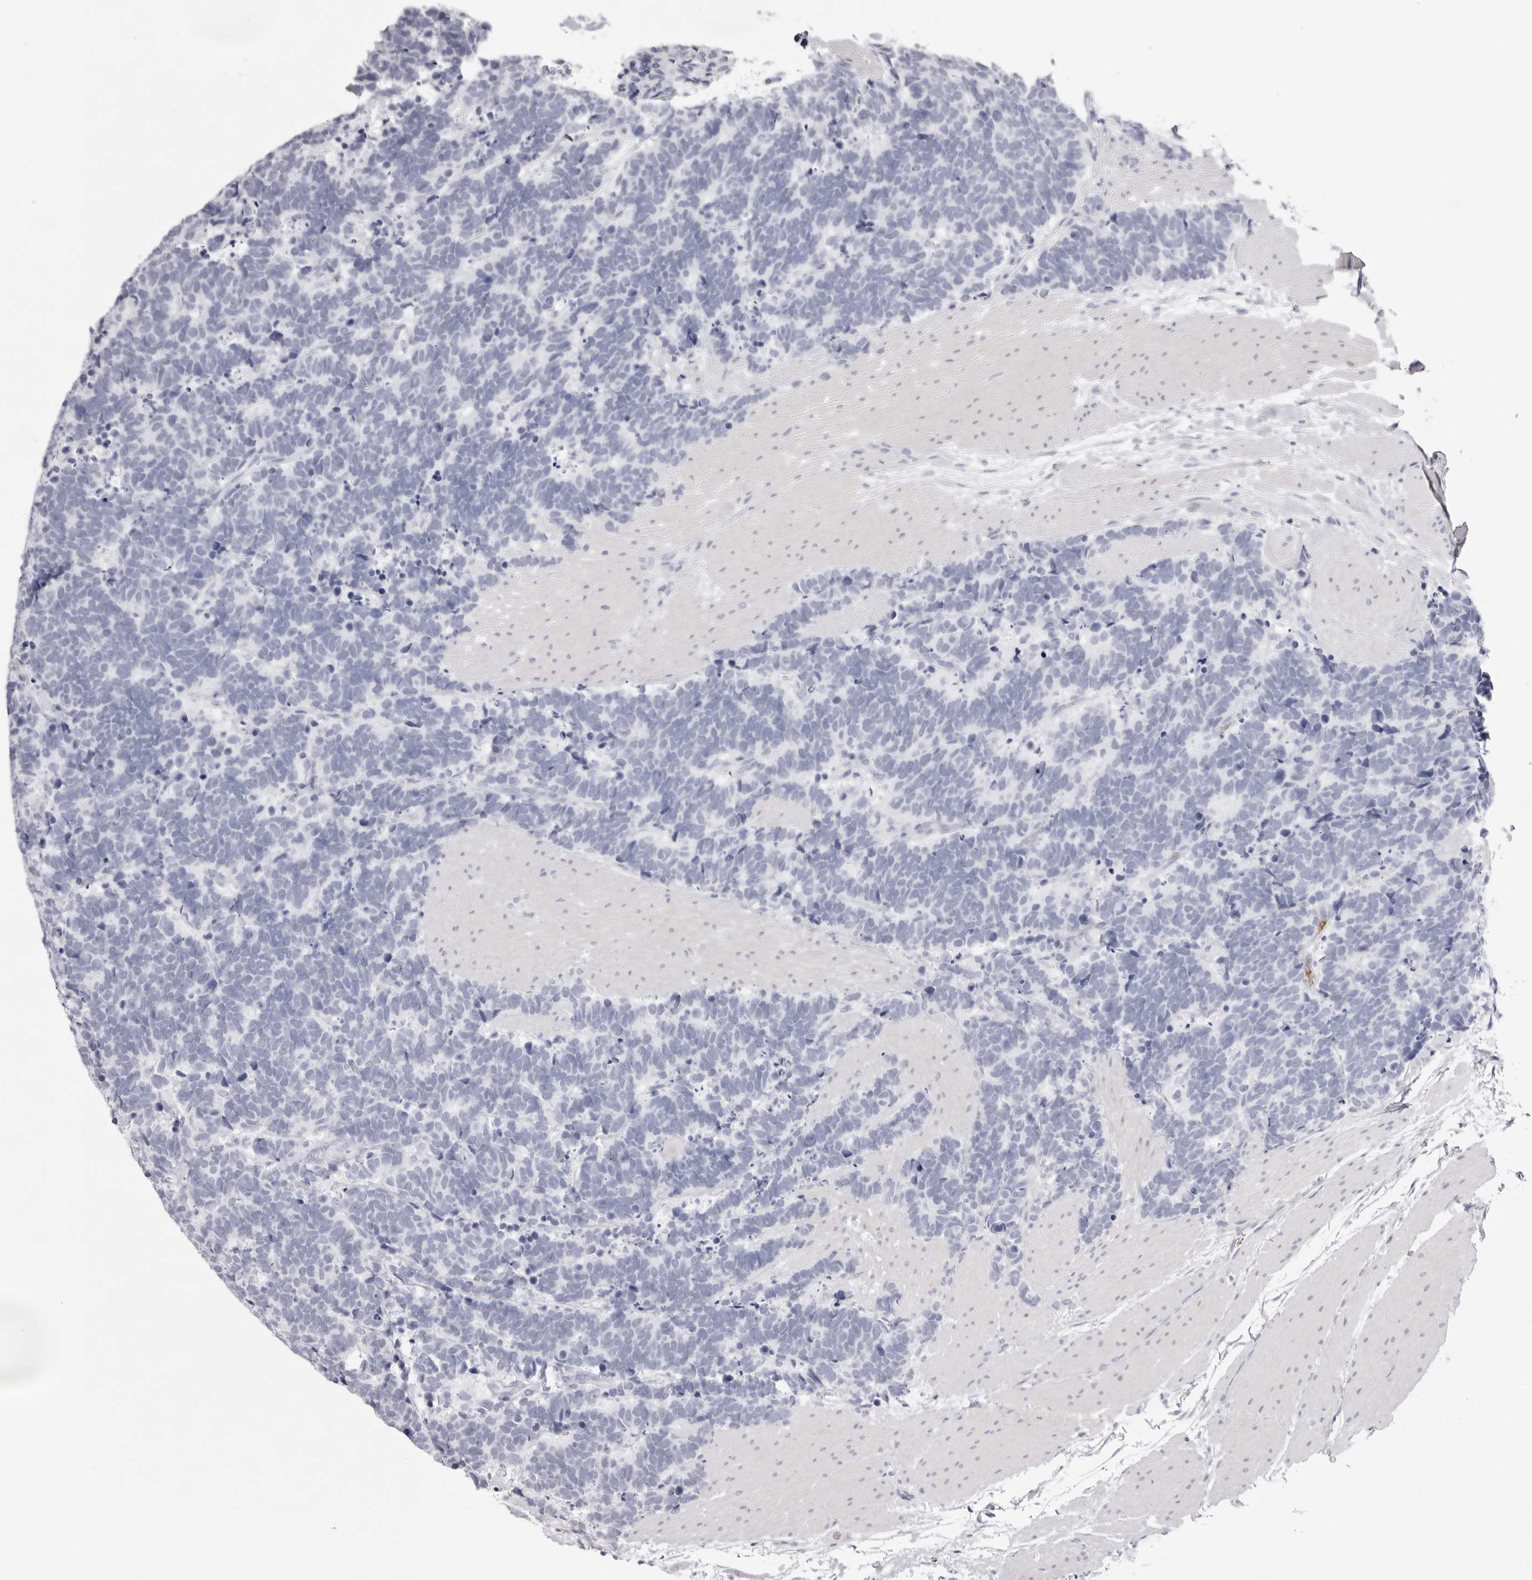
{"staining": {"intensity": "negative", "quantity": "none", "location": "none"}, "tissue": "carcinoid", "cell_type": "Tumor cells", "image_type": "cancer", "snomed": [{"axis": "morphology", "description": "Carcinoma, NOS"}, {"axis": "morphology", "description": "Carcinoid, malignant, NOS"}, {"axis": "topography", "description": "Urinary bladder"}], "caption": "Immunohistochemistry photomicrograph of neoplastic tissue: carcinoid stained with DAB (3,3'-diaminobenzidine) demonstrates no significant protein staining in tumor cells.", "gene": "SPTA1", "patient": {"sex": "male", "age": 57}}